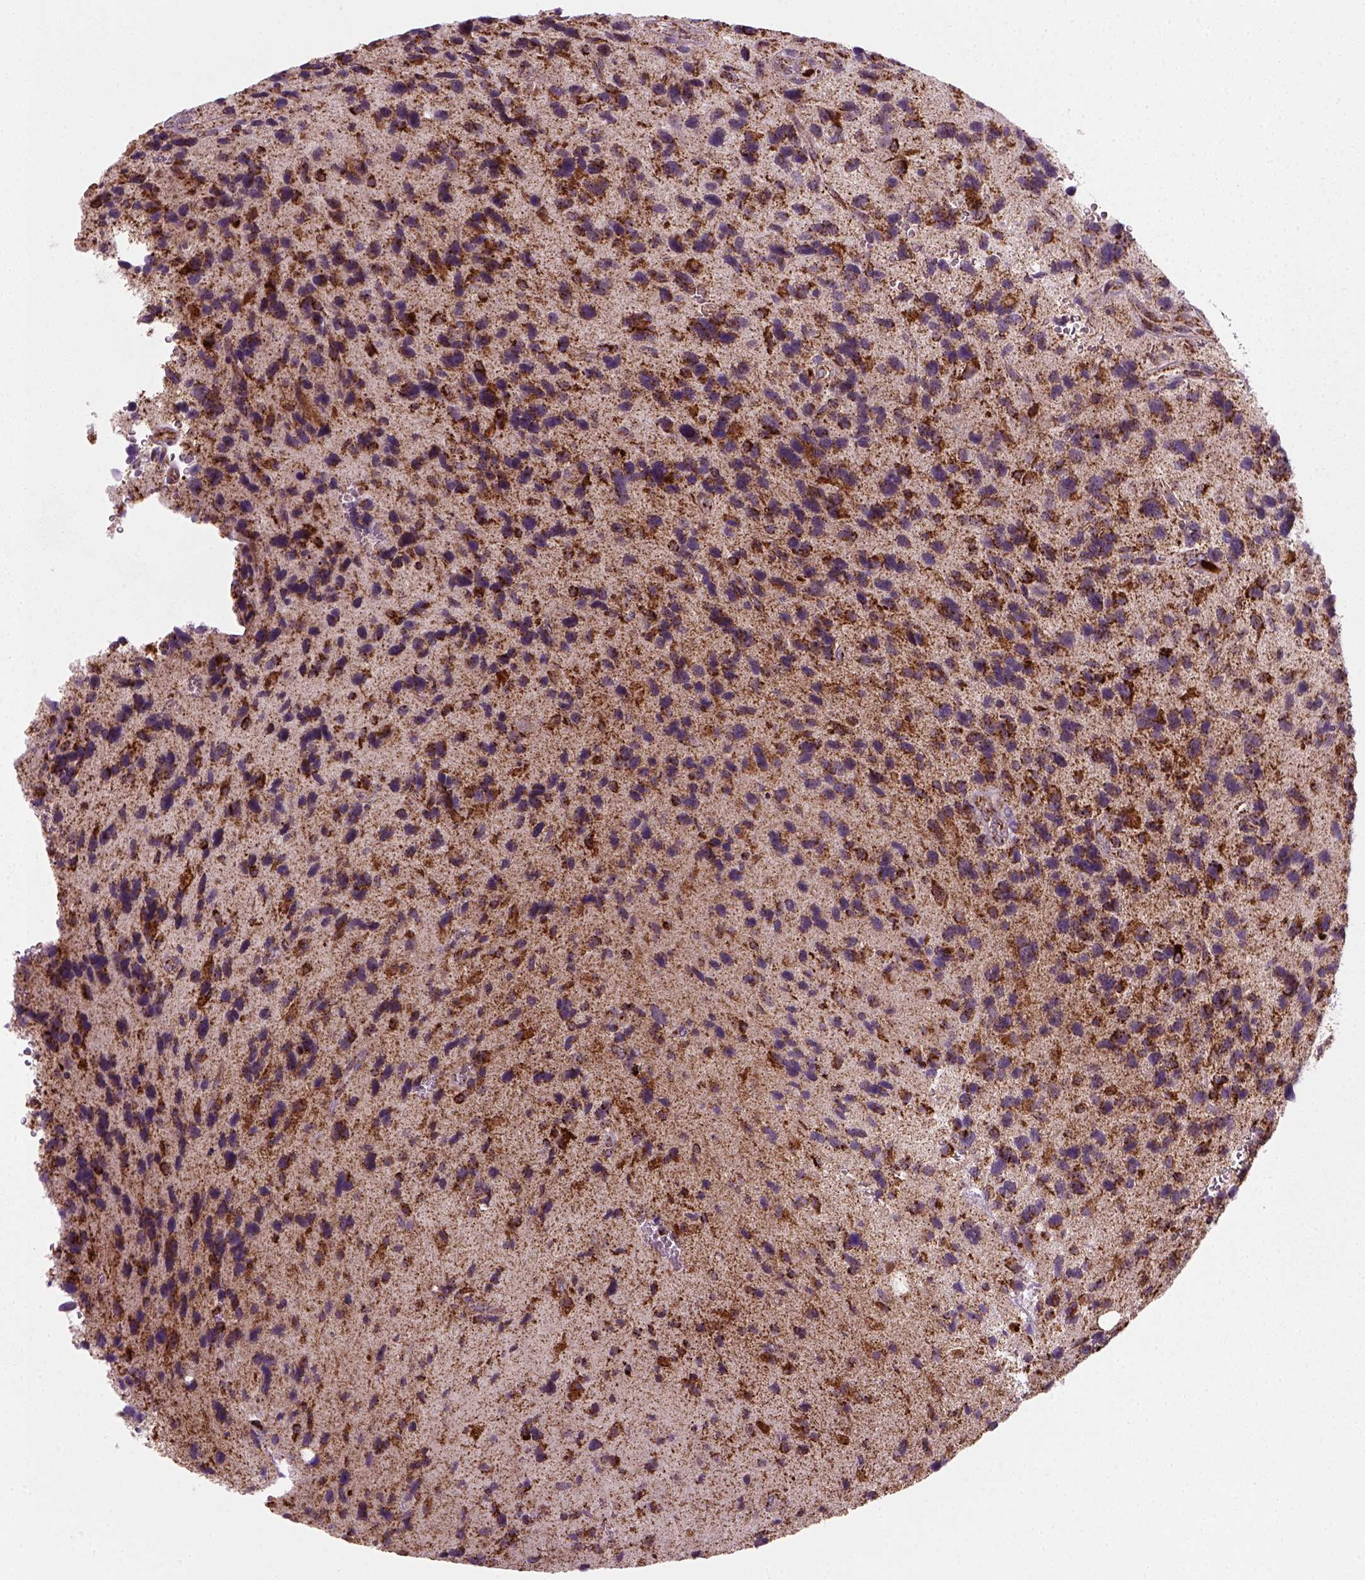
{"staining": {"intensity": "moderate", "quantity": ">75%", "location": "cytoplasmic/membranous"}, "tissue": "glioma", "cell_type": "Tumor cells", "image_type": "cancer", "snomed": [{"axis": "morphology", "description": "Glioma, malignant, NOS"}, {"axis": "morphology", "description": "Glioma, malignant, High grade"}, {"axis": "topography", "description": "Brain"}], "caption": "Approximately >75% of tumor cells in human malignant glioma exhibit moderate cytoplasmic/membranous protein positivity as visualized by brown immunohistochemical staining.", "gene": "NUDT16L1", "patient": {"sex": "female", "age": 71}}